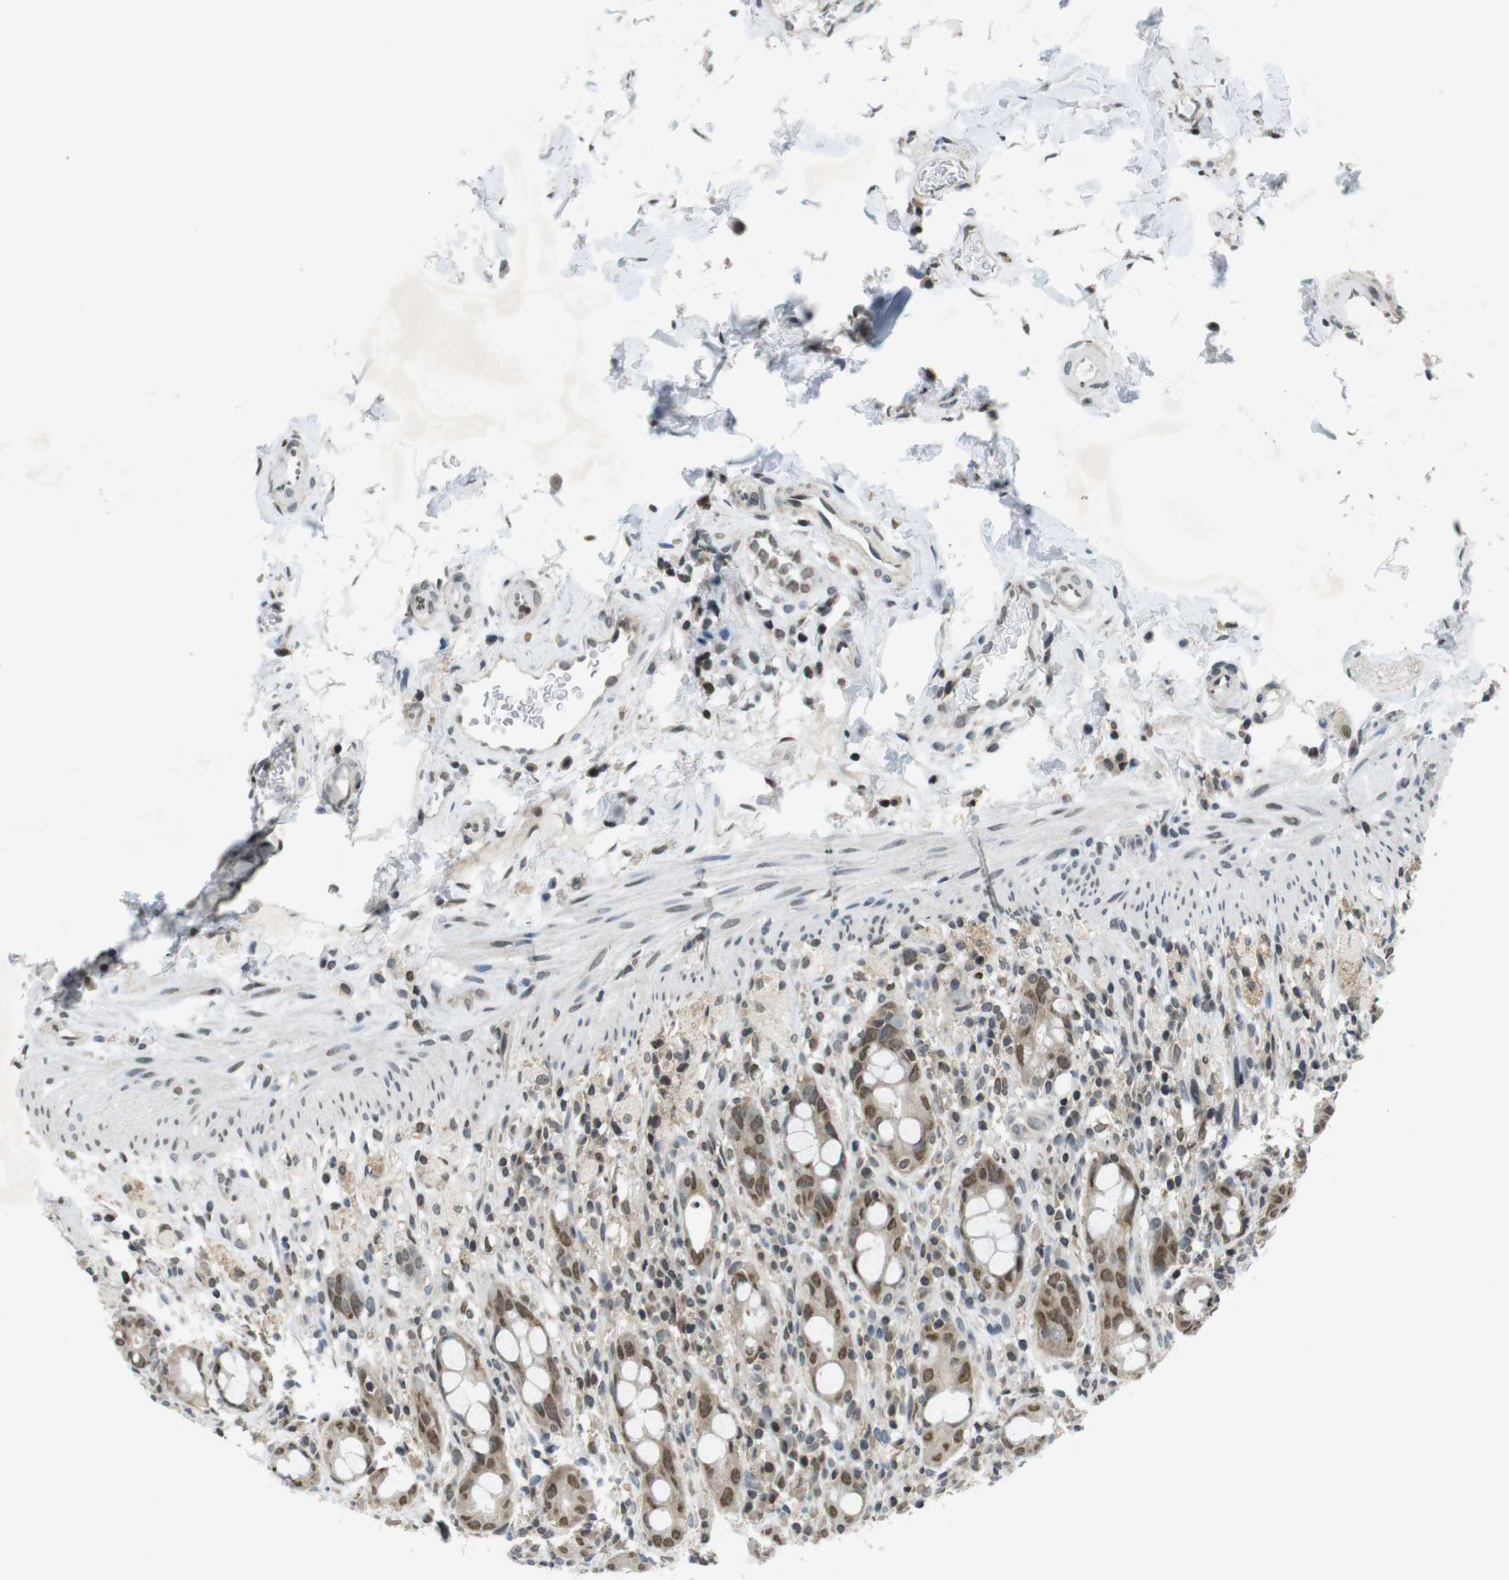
{"staining": {"intensity": "moderate", "quantity": ">75%", "location": "nuclear"}, "tissue": "rectum", "cell_type": "Glandular cells", "image_type": "normal", "snomed": [{"axis": "morphology", "description": "Normal tissue, NOS"}, {"axis": "topography", "description": "Rectum"}], "caption": "DAB immunohistochemical staining of unremarkable human rectum reveals moderate nuclear protein staining in about >75% of glandular cells.", "gene": "NEK4", "patient": {"sex": "male", "age": 44}}